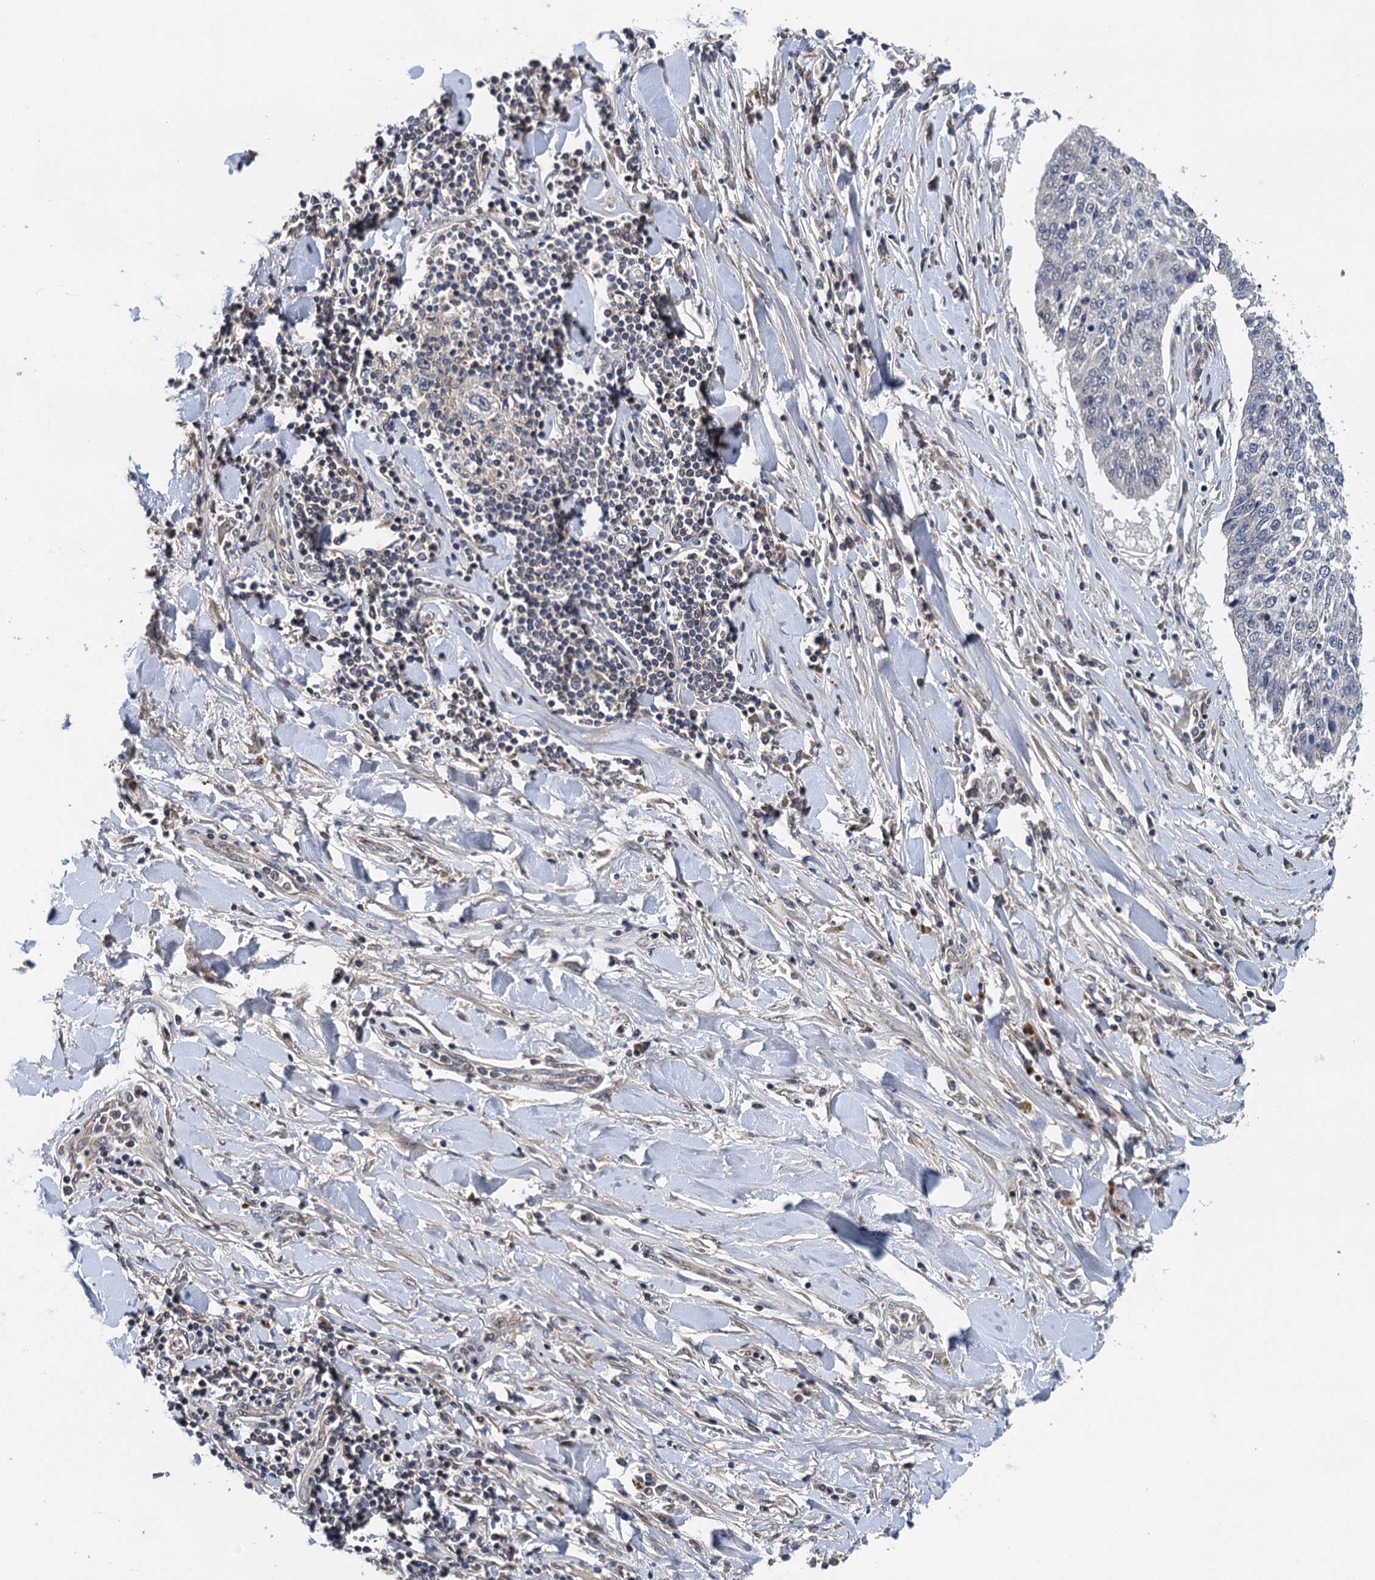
{"staining": {"intensity": "negative", "quantity": "none", "location": "none"}, "tissue": "lung cancer", "cell_type": "Tumor cells", "image_type": "cancer", "snomed": [{"axis": "morphology", "description": "Normal tissue, NOS"}, {"axis": "morphology", "description": "Squamous cell carcinoma, NOS"}, {"axis": "topography", "description": "Cartilage tissue"}, {"axis": "topography", "description": "Bronchus"}, {"axis": "topography", "description": "Lung"}, {"axis": "topography", "description": "Peripheral nerve tissue"}], "caption": "Immunohistochemistry image of neoplastic tissue: human lung cancer (squamous cell carcinoma) stained with DAB shows no significant protein expression in tumor cells.", "gene": "MDM1", "patient": {"sex": "female", "age": 49}}